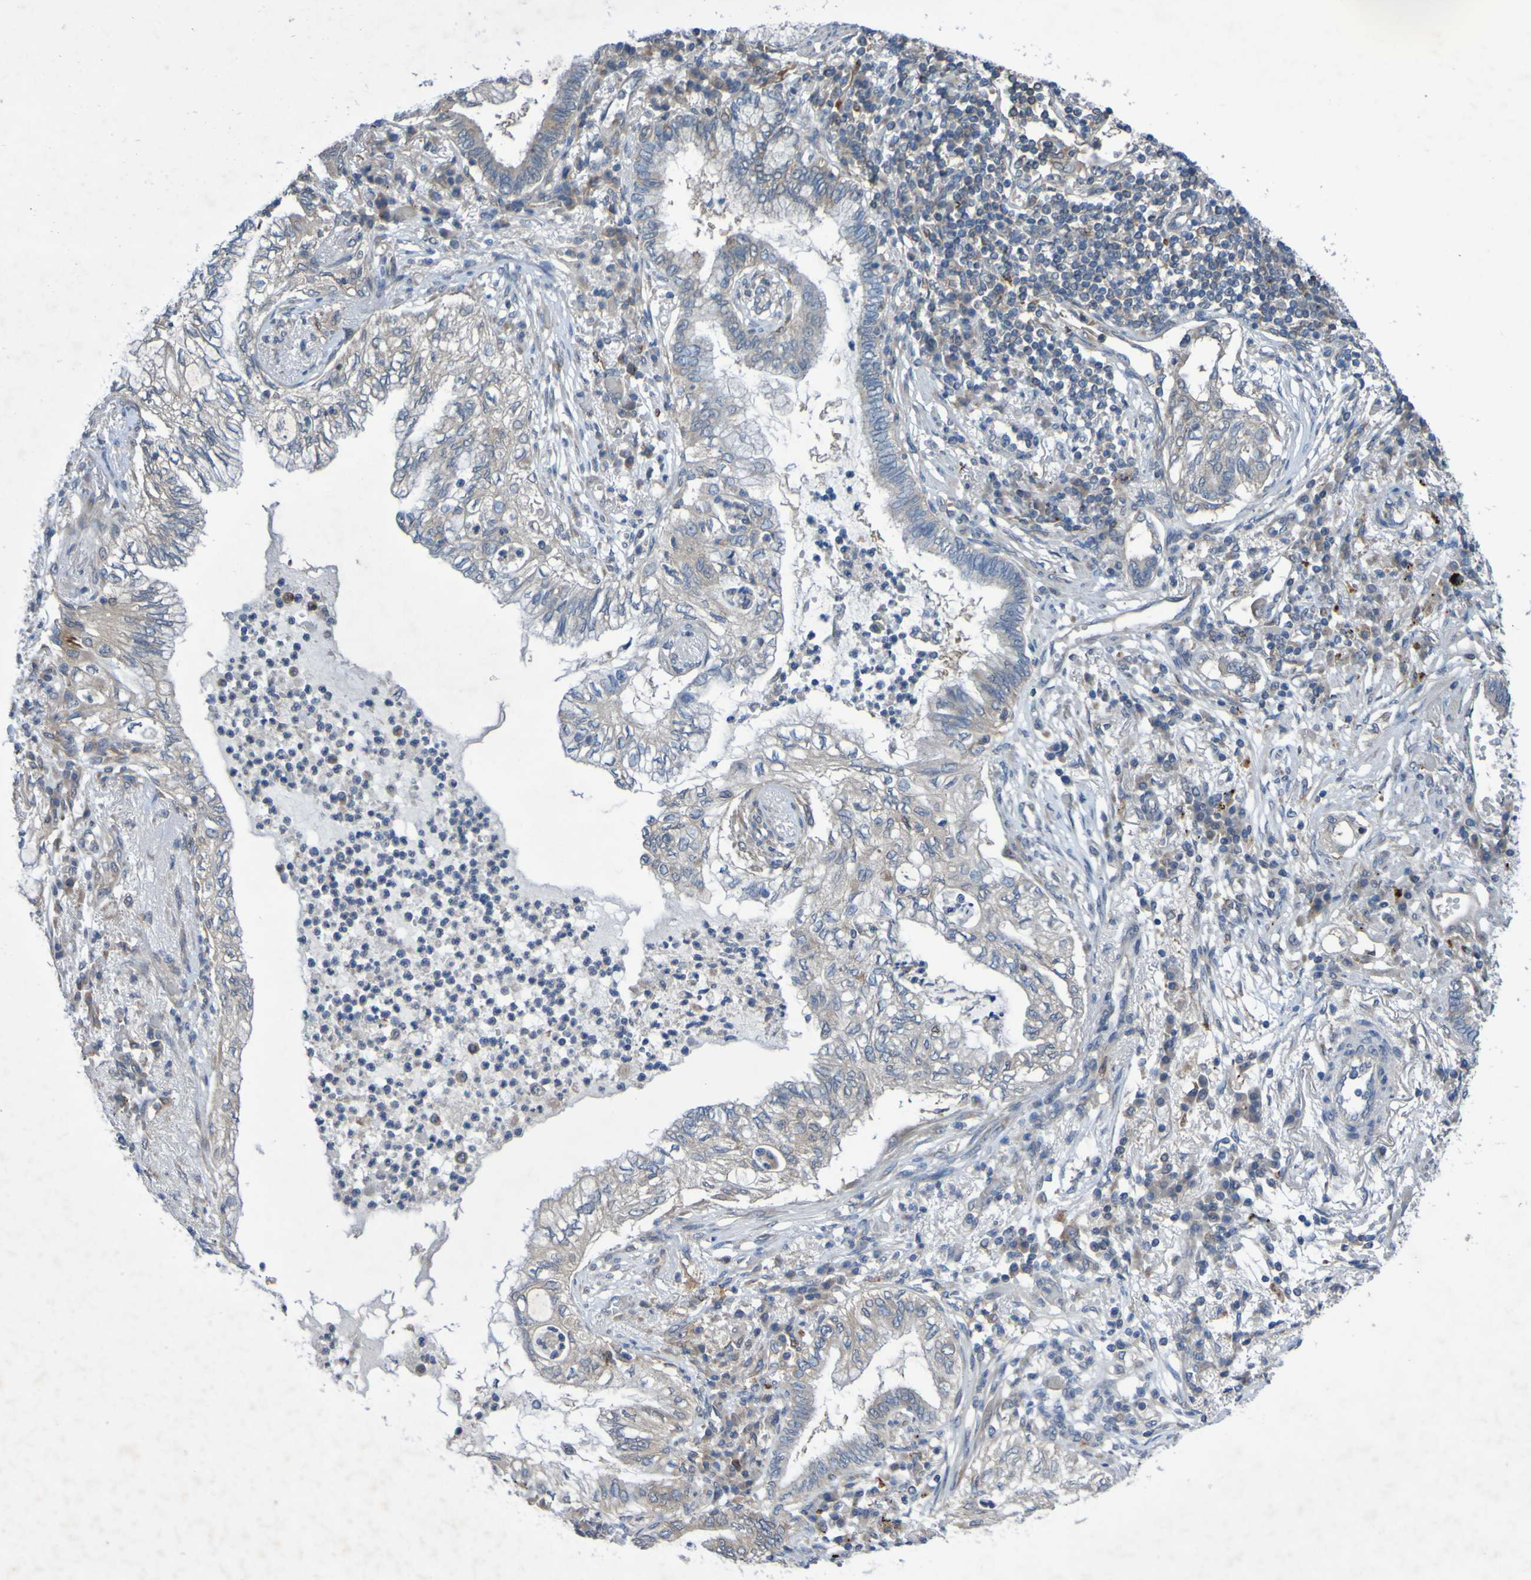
{"staining": {"intensity": "weak", "quantity": "<25%", "location": "cytoplasmic/membranous"}, "tissue": "lung cancer", "cell_type": "Tumor cells", "image_type": "cancer", "snomed": [{"axis": "morphology", "description": "Normal tissue, NOS"}, {"axis": "morphology", "description": "Adenocarcinoma, NOS"}, {"axis": "topography", "description": "Bronchus"}, {"axis": "topography", "description": "Lung"}], "caption": "An immunohistochemistry histopathology image of lung adenocarcinoma is shown. There is no staining in tumor cells of lung adenocarcinoma.", "gene": "SDK1", "patient": {"sex": "female", "age": 70}}